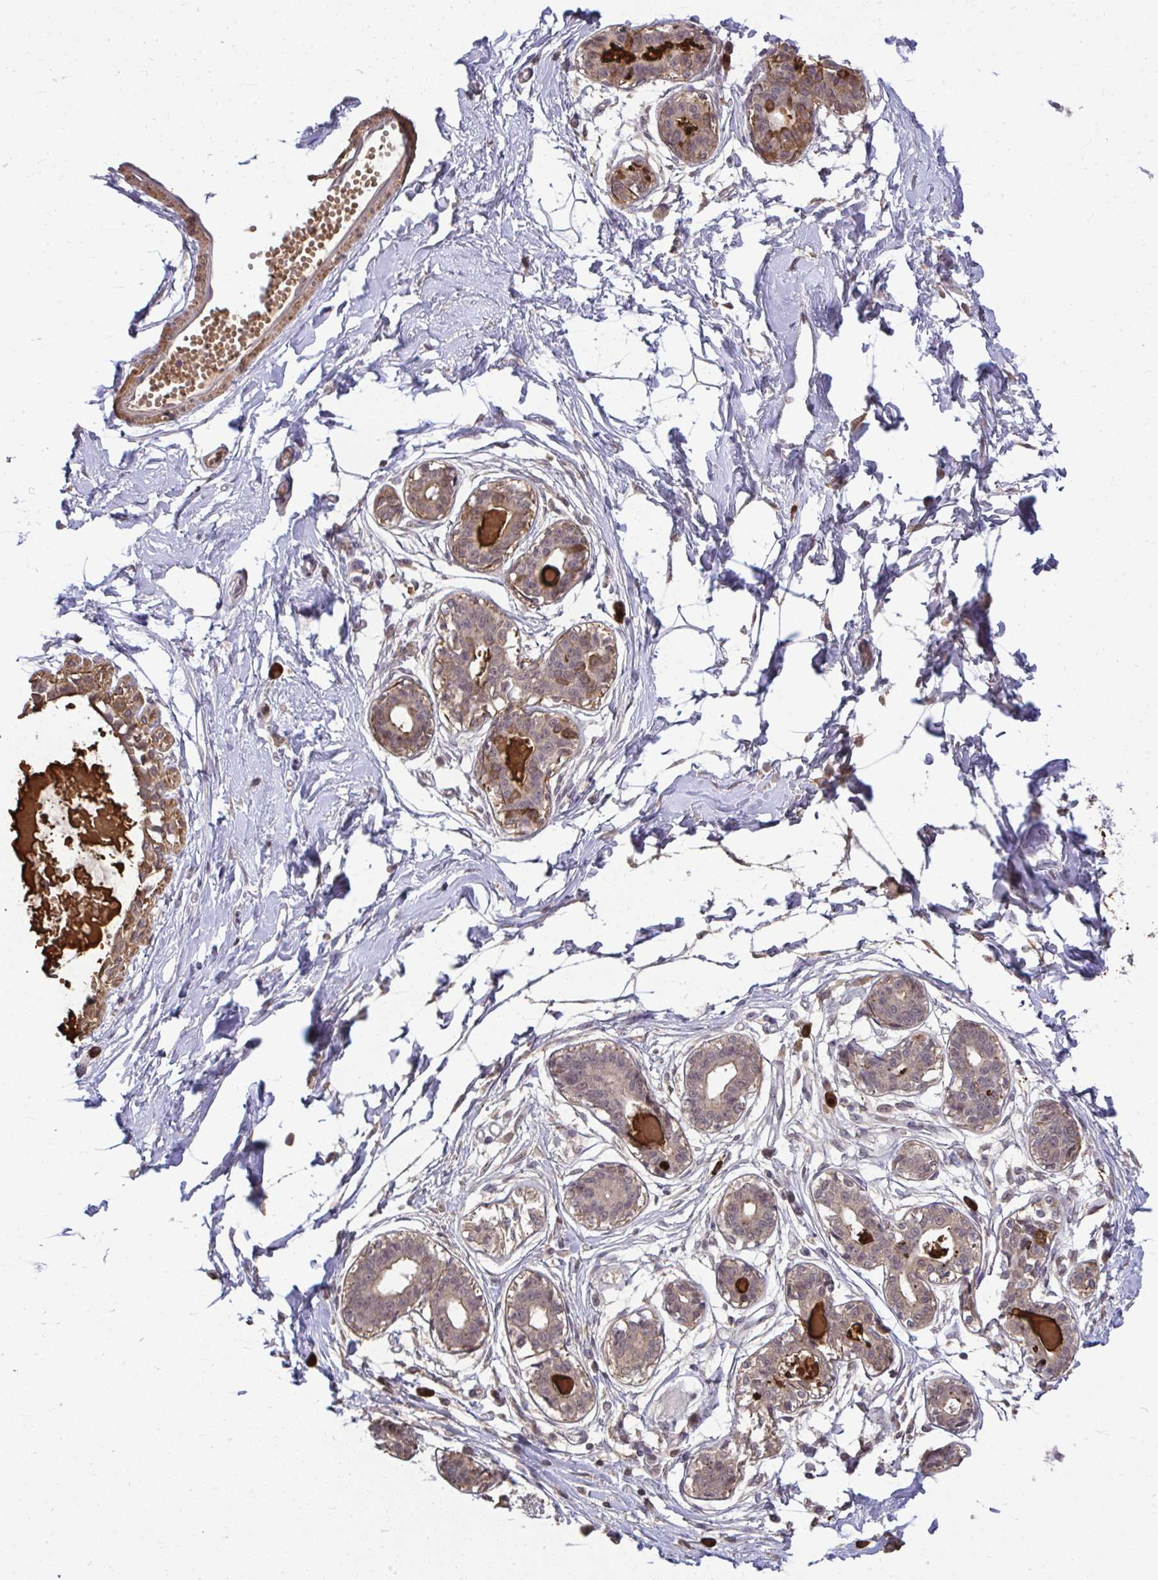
{"staining": {"intensity": "negative", "quantity": "none", "location": "none"}, "tissue": "breast", "cell_type": "Adipocytes", "image_type": "normal", "snomed": [{"axis": "morphology", "description": "Normal tissue, NOS"}, {"axis": "topography", "description": "Breast"}], "caption": "Adipocytes show no significant staining in benign breast.", "gene": "ZSCAN9", "patient": {"sex": "female", "age": 45}}